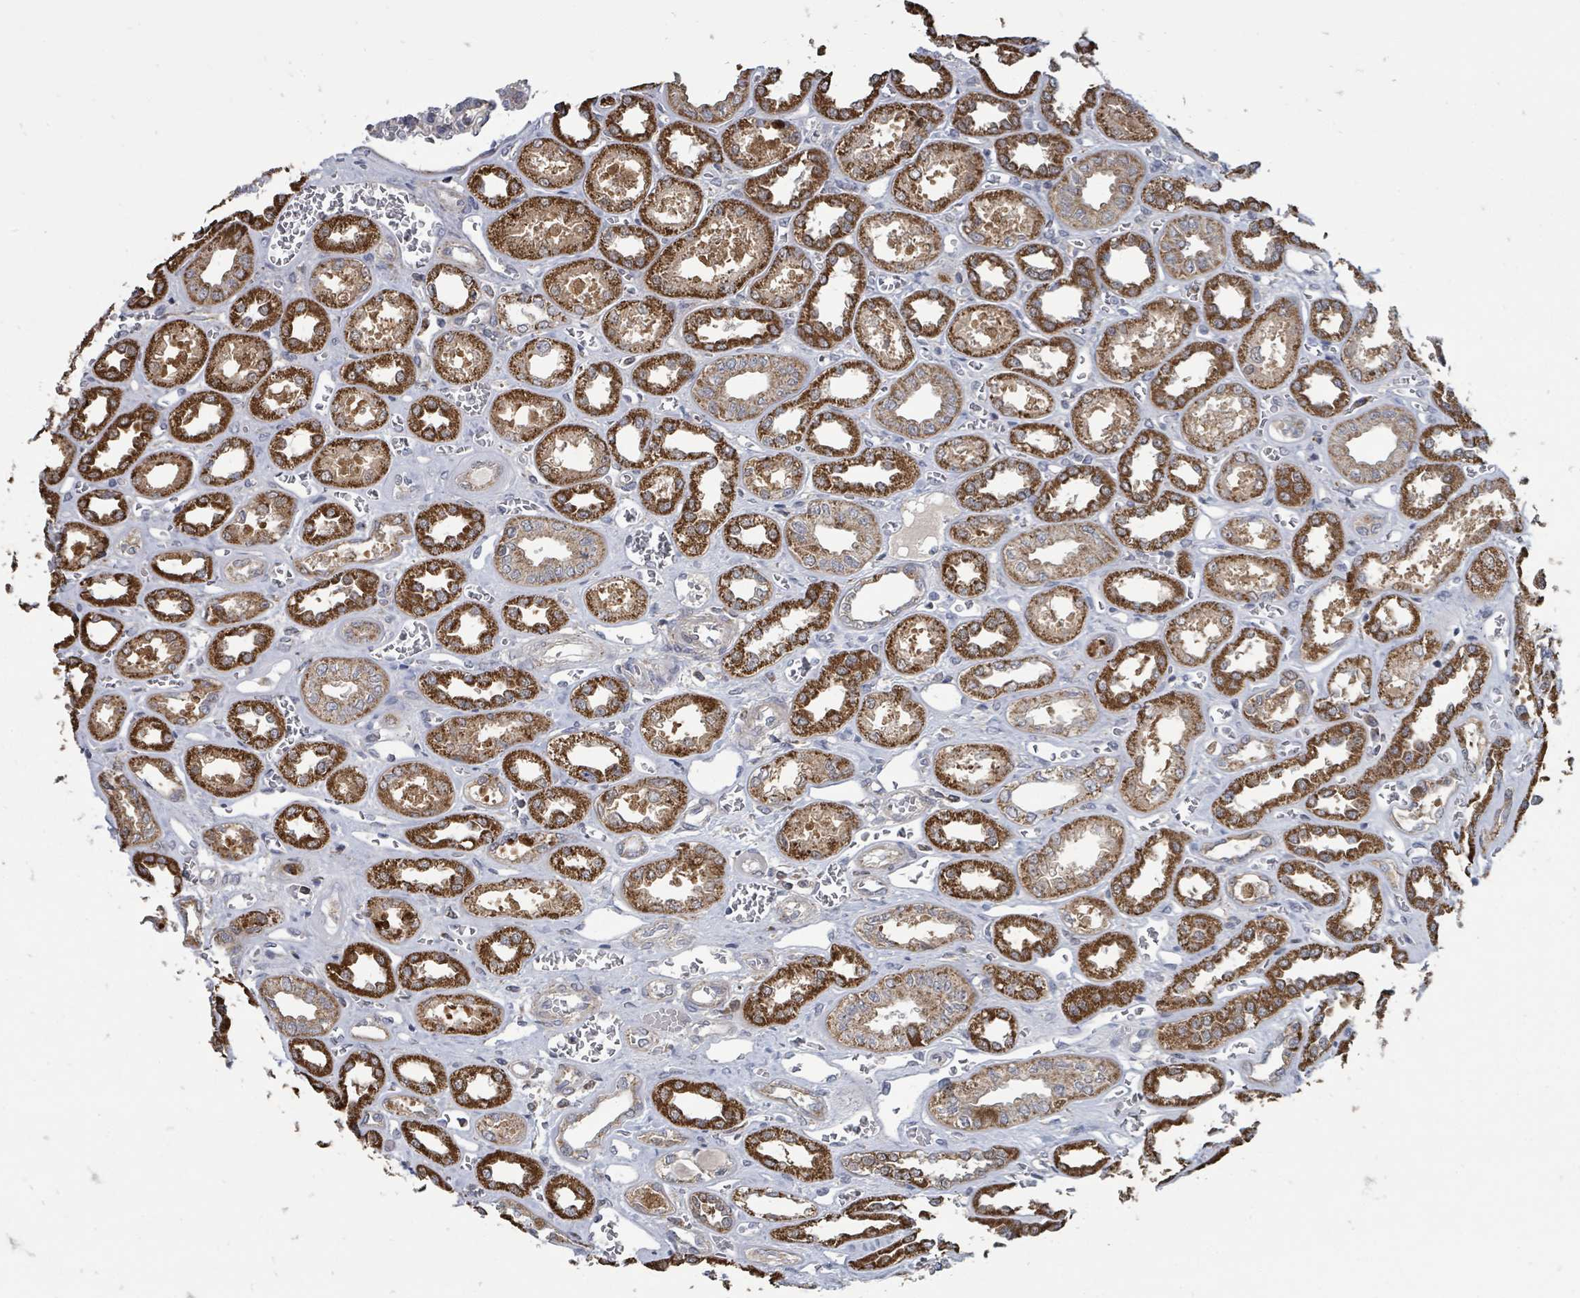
{"staining": {"intensity": "negative", "quantity": "none", "location": "none"}, "tissue": "kidney", "cell_type": "Cells in glomeruli", "image_type": "normal", "snomed": [{"axis": "morphology", "description": "Normal tissue, NOS"}, {"axis": "morphology", "description": "Adenocarcinoma, NOS"}, {"axis": "topography", "description": "Kidney"}], "caption": "The IHC micrograph has no significant expression in cells in glomeruli of kidney. Brightfield microscopy of immunohistochemistry stained with DAB (3,3'-diaminobenzidine) (brown) and hematoxylin (blue), captured at high magnification.", "gene": "MAGOHB", "patient": {"sex": "female", "age": 68}}